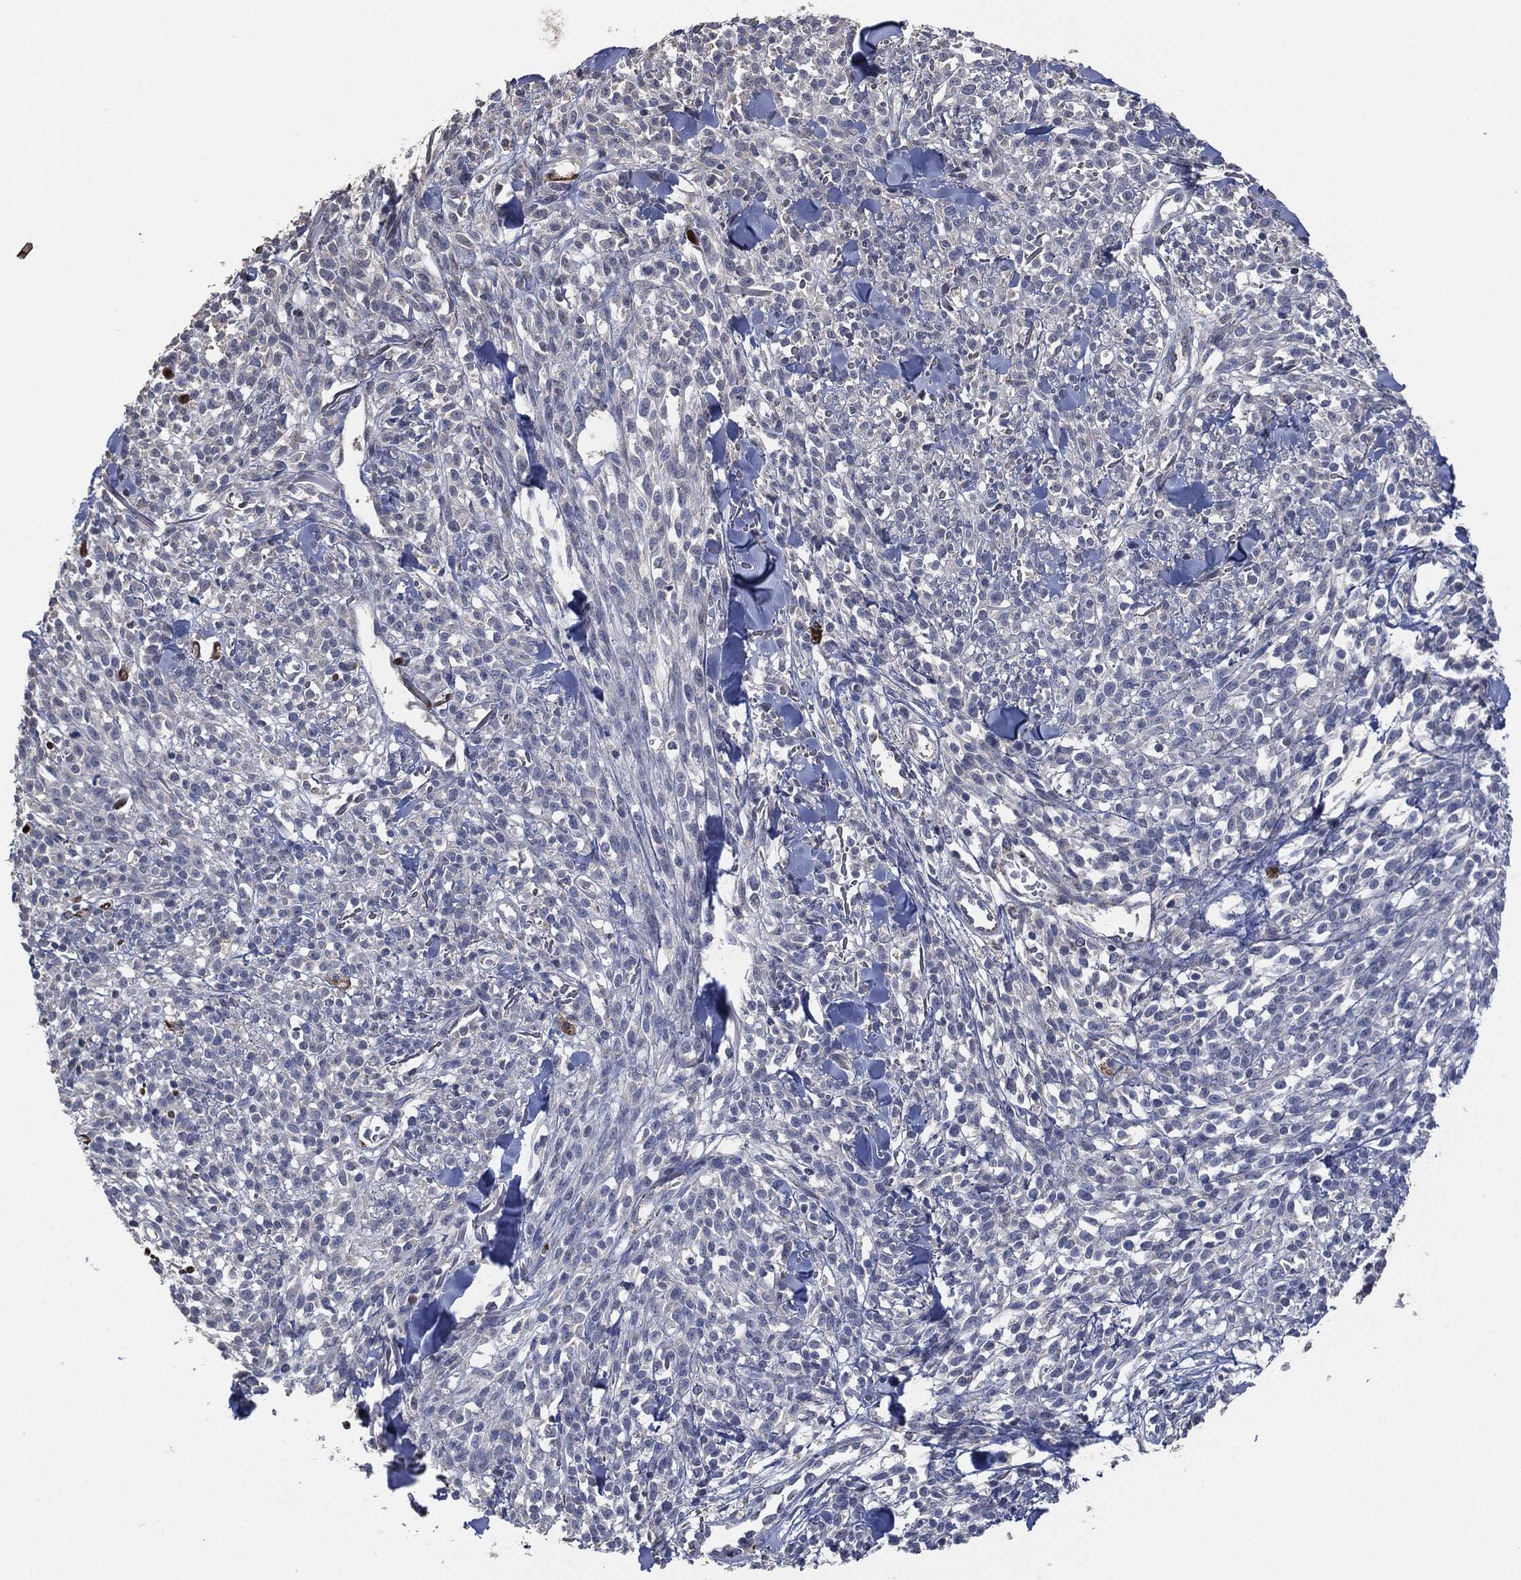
{"staining": {"intensity": "negative", "quantity": "none", "location": "none"}, "tissue": "melanoma", "cell_type": "Tumor cells", "image_type": "cancer", "snomed": [{"axis": "morphology", "description": "Malignant melanoma, NOS"}, {"axis": "topography", "description": "Skin"}, {"axis": "topography", "description": "Skin of trunk"}], "caption": "This micrograph is of malignant melanoma stained with IHC to label a protein in brown with the nuclei are counter-stained blue. There is no staining in tumor cells.", "gene": "CD33", "patient": {"sex": "male", "age": 74}}